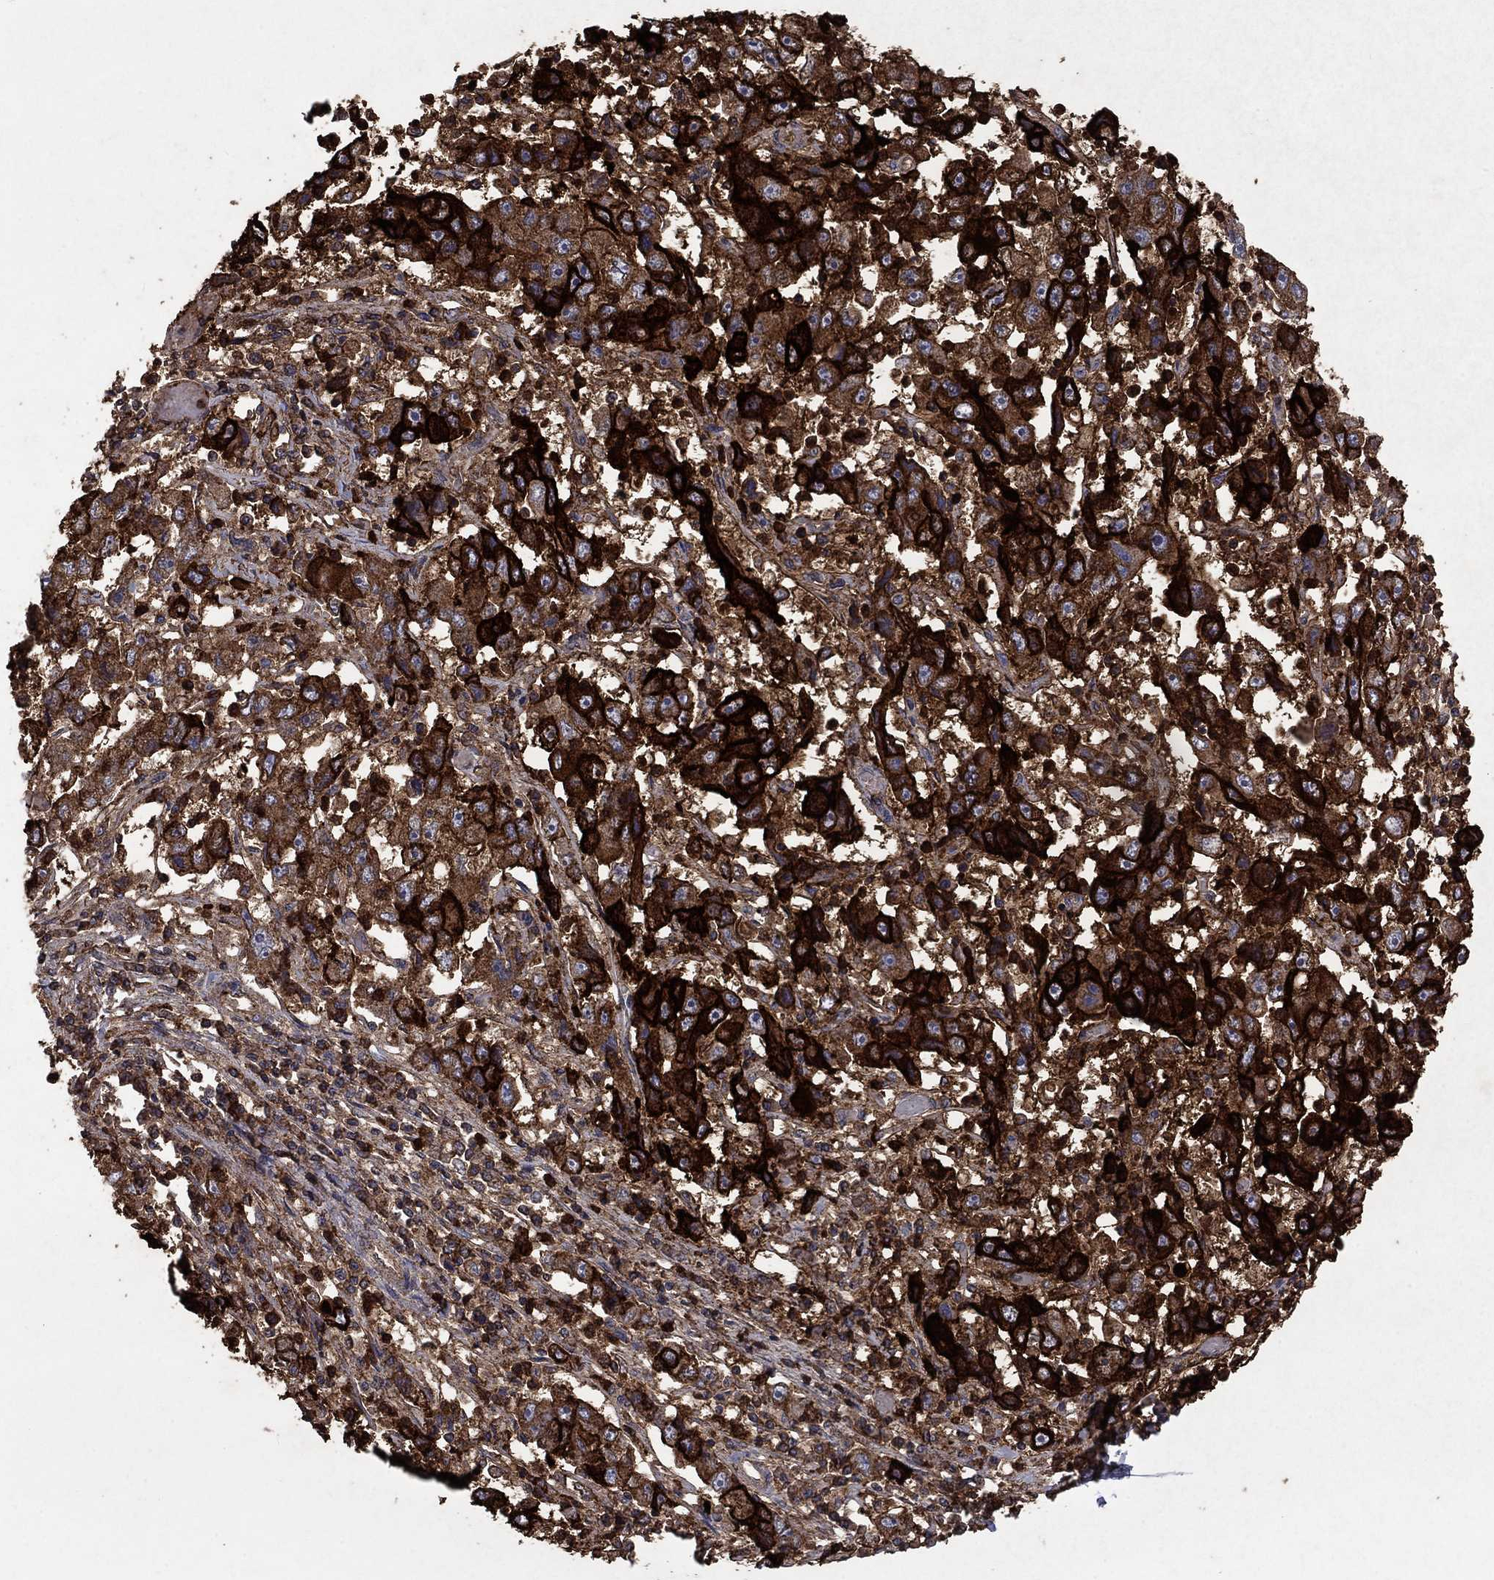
{"staining": {"intensity": "strong", "quantity": "25%-75%", "location": "cytoplasmic/membranous,nuclear"}, "tissue": "cervical cancer", "cell_type": "Tumor cells", "image_type": "cancer", "snomed": [{"axis": "morphology", "description": "Squamous cell carcinoma, NOS"}, {"axis": "topography", "description": "Cervix"}], "caption": "A brown stain highlights strong cytoplasmic/membranous and nuclear expression of a protein in squamous cell carcinoma (cervical) tumor cells. The staining is performed using DAB brown chromogen to label protein expression. The nuclei are counter-stained blue using hematoxylin.", "gene": "CD24", "patient": {"sex": "female", "age": 36}}